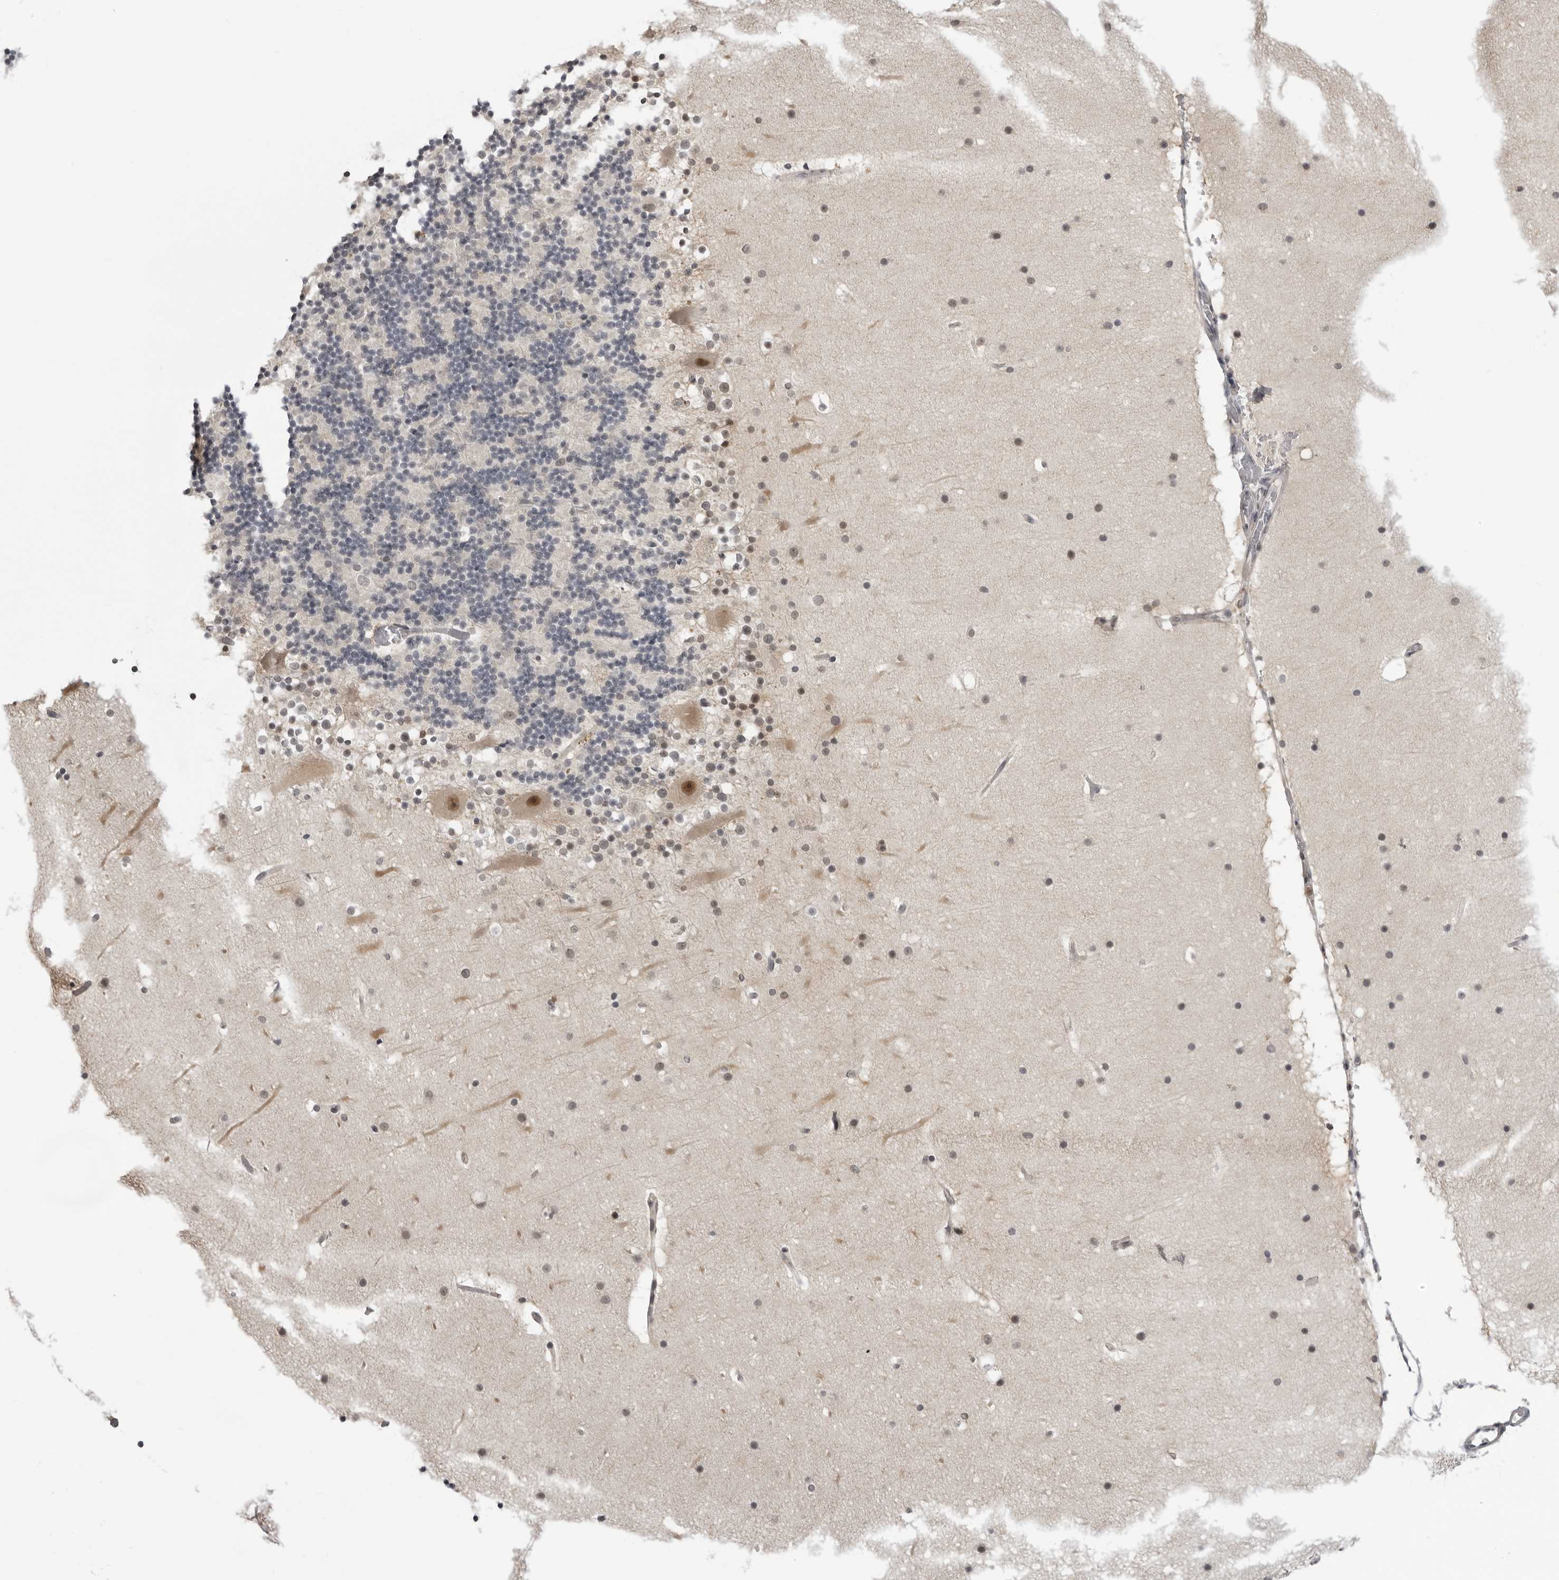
{"staining": {"intensity": "negative", "quantity": "none", "location": "none"}, "tissue": "cerebellum", "cell_type": "Cells in granular layer", "image_type": "normal", "snomed": [{"axis": "morphology", "description": "Normal tissue, NOS"}, {"axis": "topography", "description": "Cerebellum"}], "caption": "Cells in granular layer show no significant staining in unremarkable cerebellum.", "gene": "PDCL3", "patient": {"sex": "male", "age": 57}}